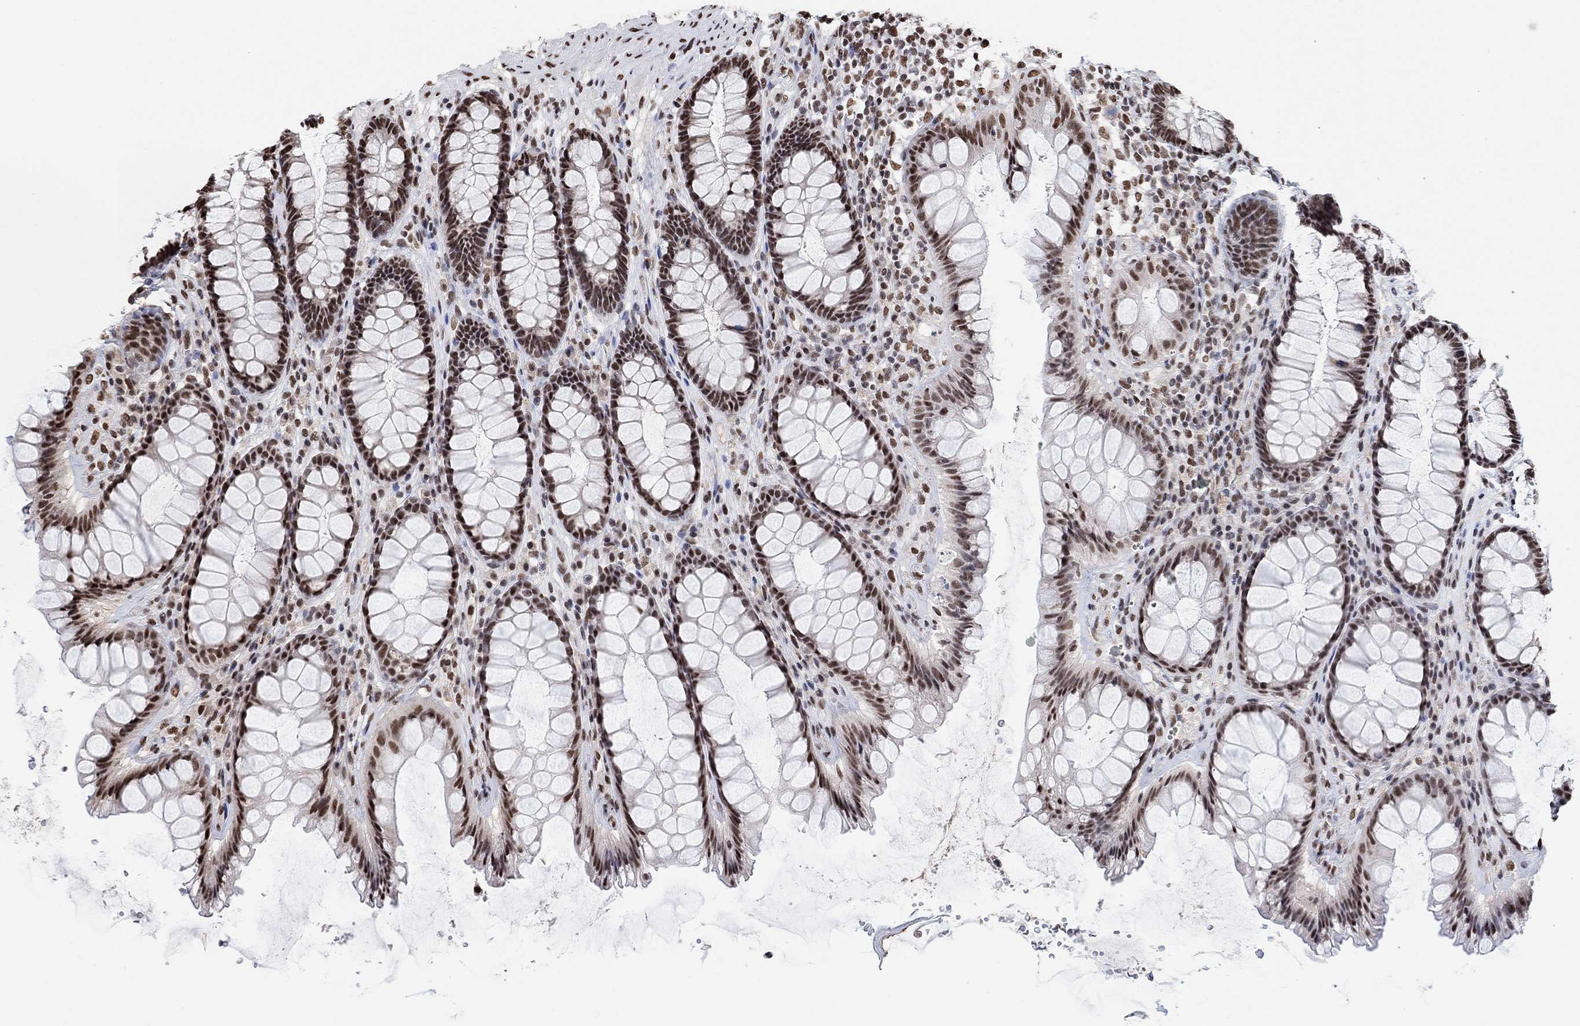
{"staining": {"intensity": "strong", "quantity": ">75%", "location": "nuclear"}, "tissue": "rectum", "cell_type": "Glandular cells", "image_type": "normal", "snomed": [{"axis": "morphology", "description": "Normal tissue, NOS"}, {"axis": "topography", "description": "Rectum"}], "caption": "The histopathology image reveals a brown stain indicating the presence of a protein in the nuclear of glandular cells in rectum.", "gene": "USP39", "patient": {"sex": "male", "age": 72}}